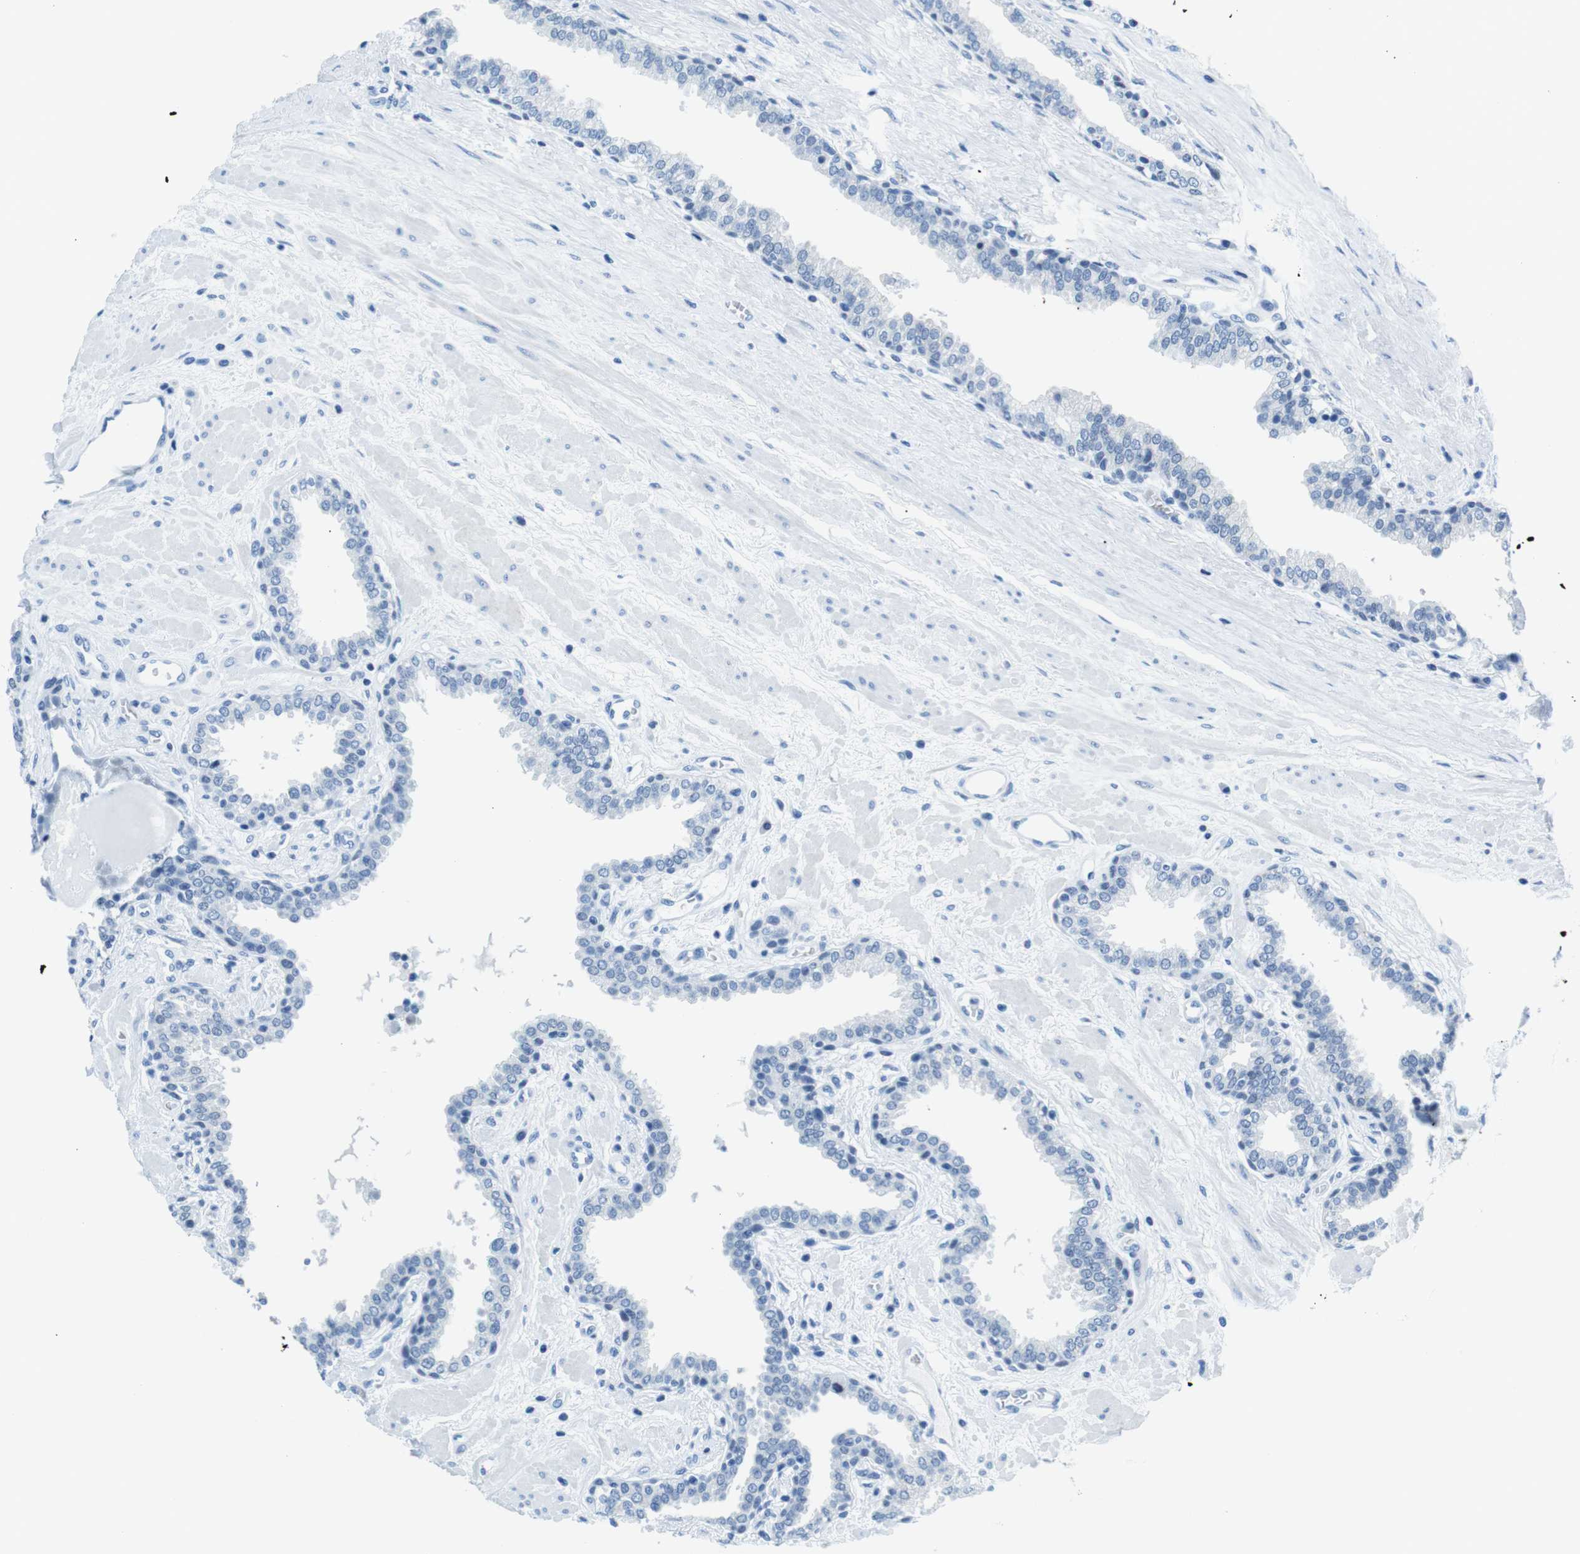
{"staining": {"intensity": "negative", "quantity": "none", "location": "none"}, "tissue": "prostate", "cell_type": "Glandular cells", "image_type": "normal", "snomed": [{"axis": "morphology", "description": "Normal tissue, NOS"}, {"axis": "topography", "description": "Prostate"}], "caption": "The histopathology image displays no significant positivity in glandular cells of prostate. (DAB immunohistochemistry, high magnification).", "gene": "TFAP2C", "patient": {"sex": "male", "age": 51}}